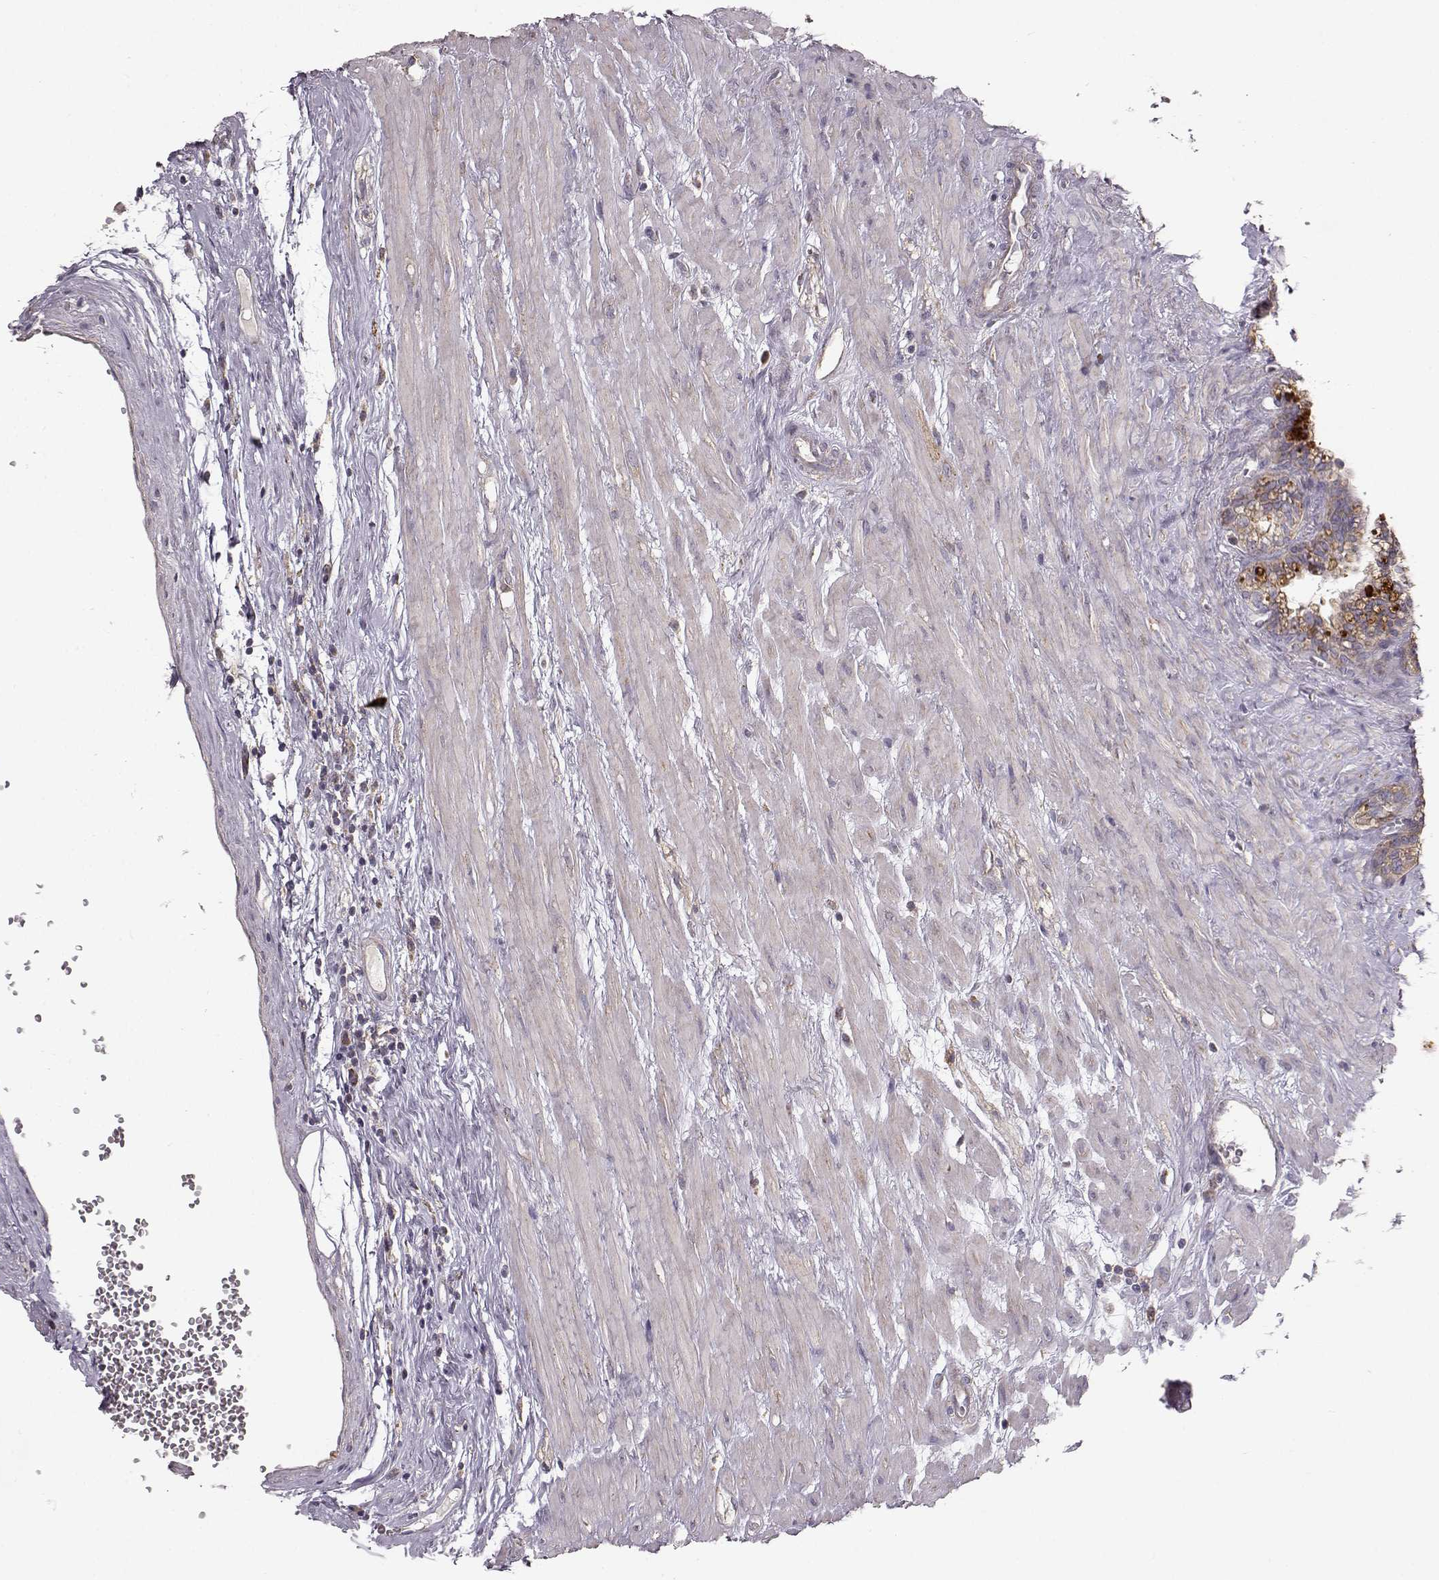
{"staining": {"intensity": "weak", "quantity": "<25%", "location": "cytoplasmic/membranous"}, "tissue": "seminal vesicle", "cell_type": "Glandular cells", "image_type": "normal", "snomed": [{"axis": "morphology", "description": "Normal tissue, NOS"}, {"axis": "morphology", "description": "Urothelial carcinoma, NOS"}, {"axis": "topography", "description": "Urinary bladder"}, {"axis": "topography", "description": "Seminal veicle"}], "caption": "Immunohistochemistry (IHC) histopathology image of unremarkable seminal vesicle stained for a protein (brown), which shows no positivity in glandular cells. (Immunohistochemistry (IHC), brightfield microscopy, high magnification).", "gene": "ERBB3", "patient": {"sex": "male", "age": 76}}